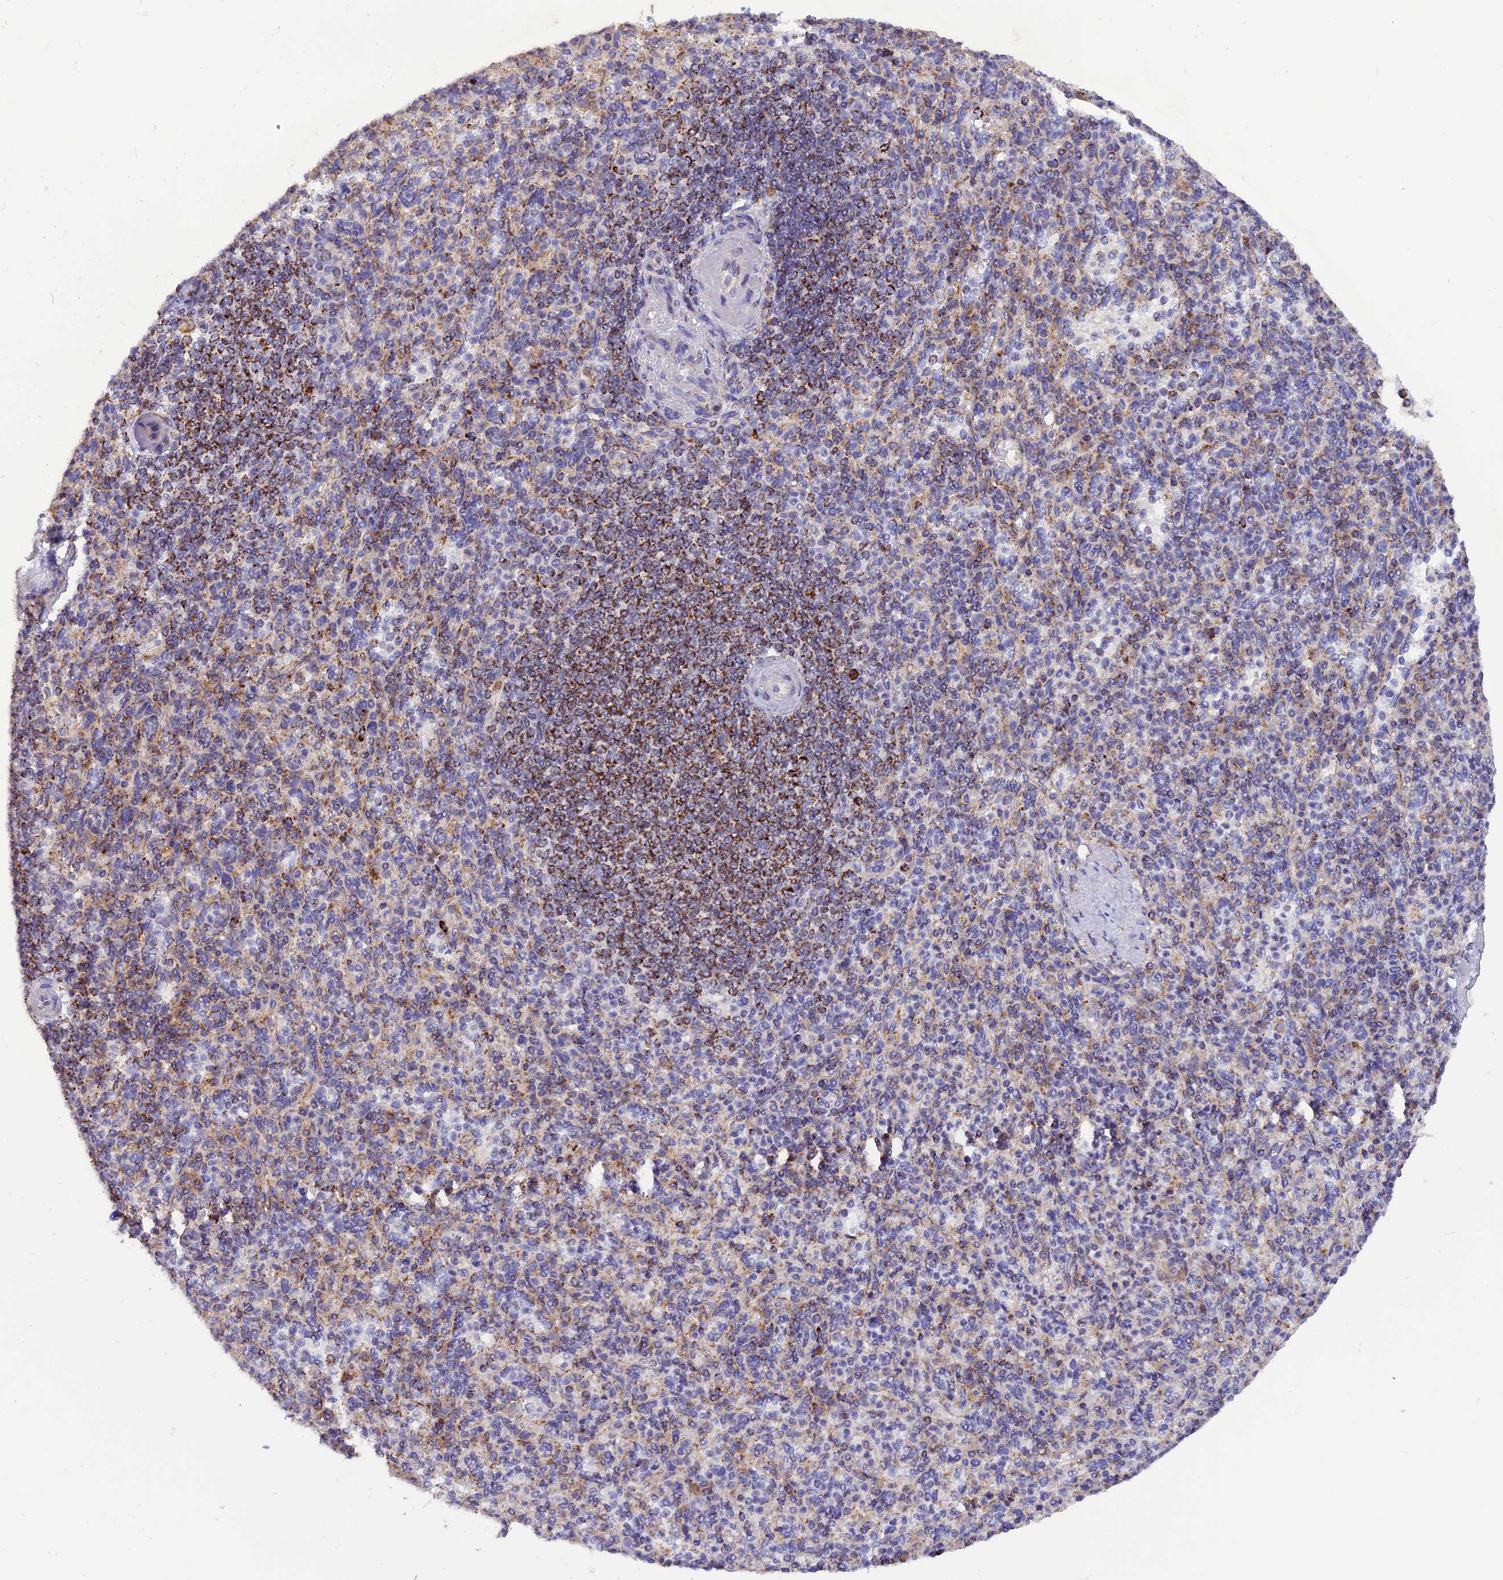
{"staining": {"intensity": "strong", "quantity": "25%-75%", "location": "cytoplasmic/membranous"}, "tissue": "spleen", "cell_type": "Cells in red pulp", "image_type": "normal", "snomed": [{"axis": "morphology", "description": "Normal tissue, NOS"}, {"axis": "topography", "description": "Spleen"}], "caption": "This is a micrograph of IHC staining of unremarkable spleen, which shows strong positivity in the cytoplasmic/membranous of cells in red pulp.", "gene": "MRPS34", "patient": {"sex": "female", "age": 74}}